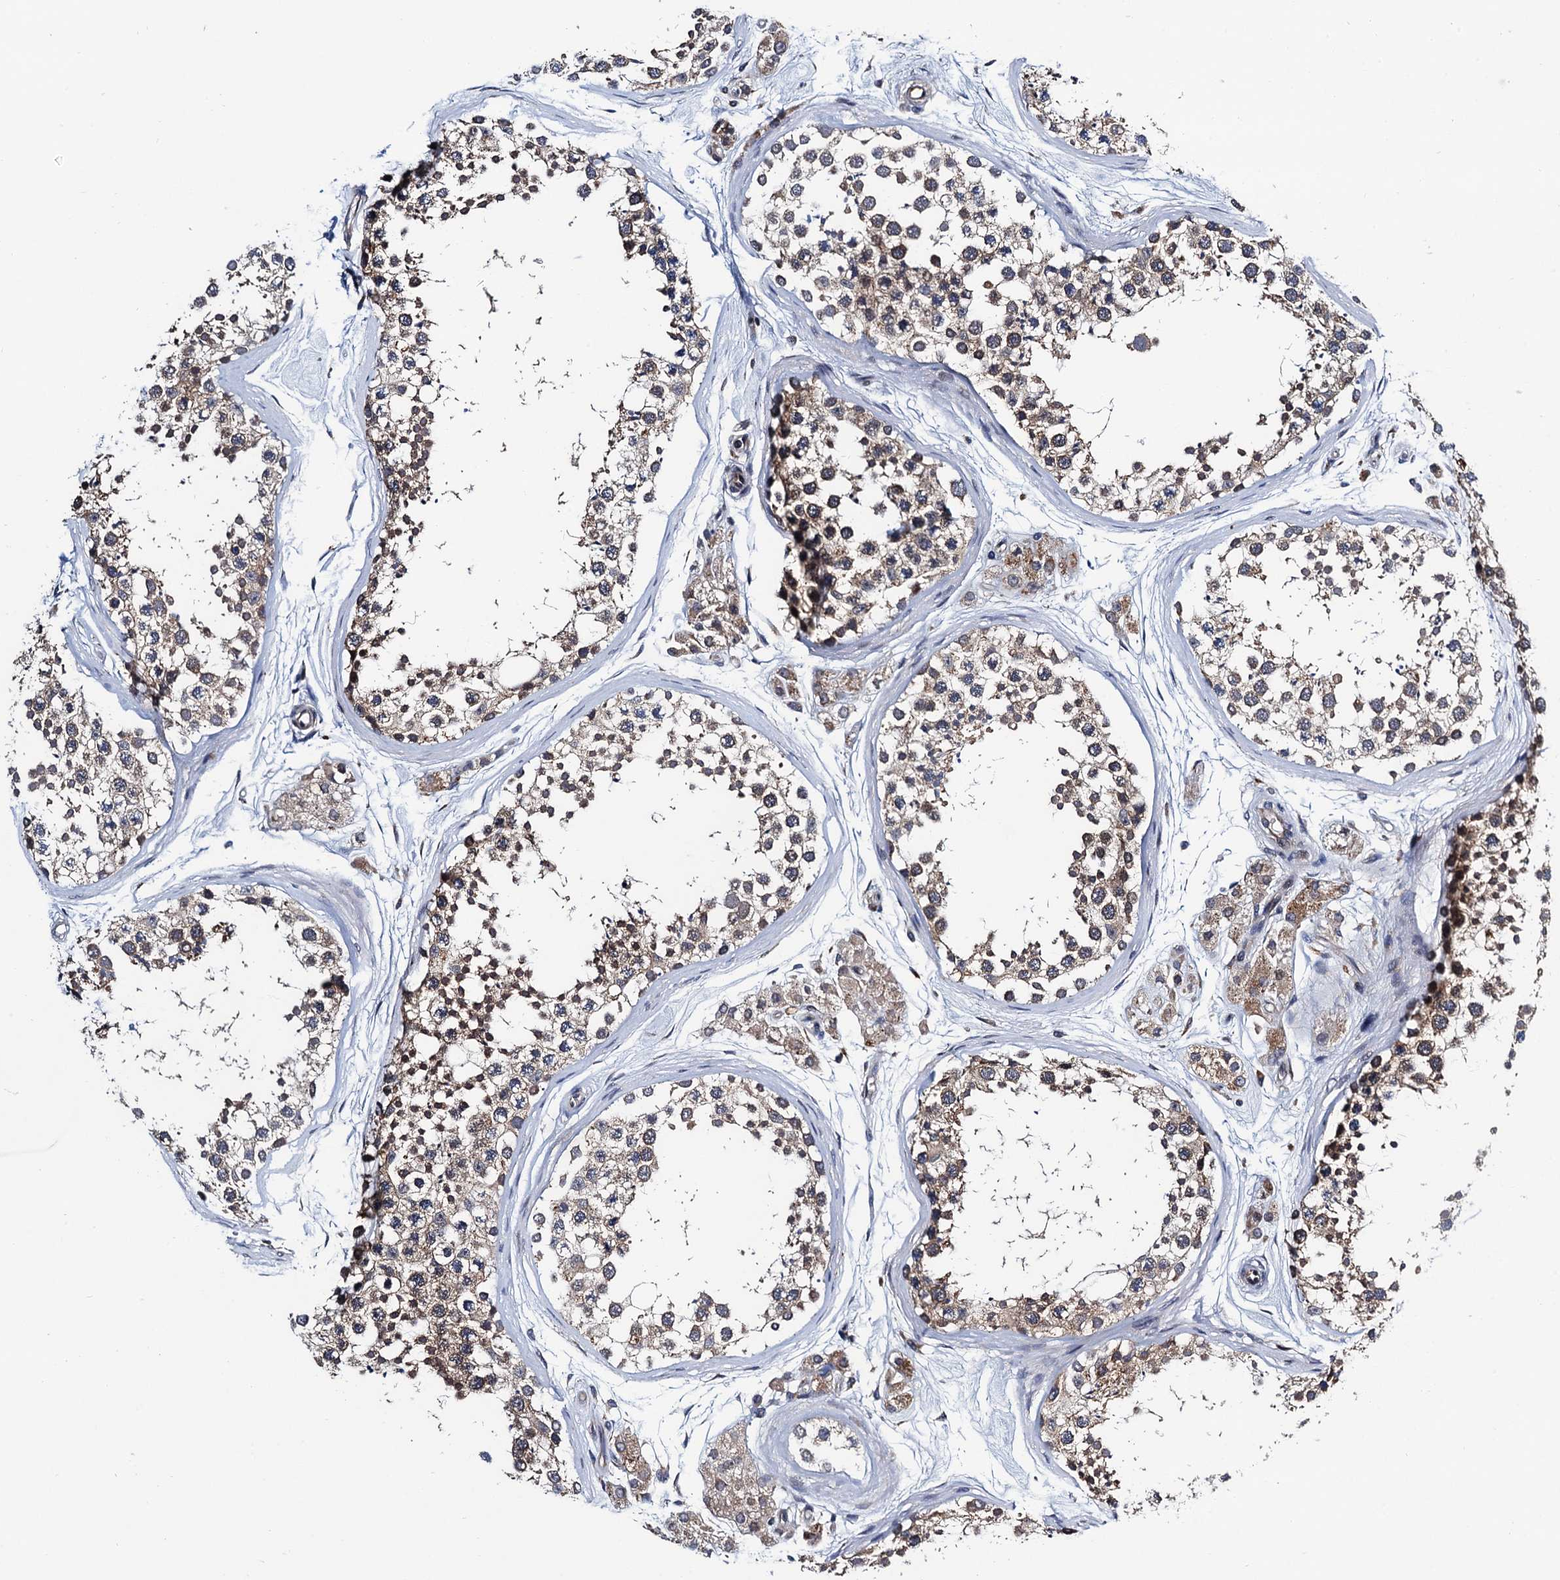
{"staining": {"intensity": "moderate", "quantity": ">75%", "location": "cytoplasmic/membranous"}, "tissue": "testis", "cell_type": "Cells in seminiferous ducts", "image_type": "normal", "snomed": [{"axis": "morphology", "description": "Normal tissue, NOS"}, {"axis": "topography", "description": "Testis"}], "caption": "Protein staining by immunohistochemistry (IHC) demonstrates moderate cytoplasmic/membranous expression in about >75% of cells in seminiferous ducts in unremarkable testis.", "gene": "NAA16", "patient": {"sex": "male", "age": 56}}